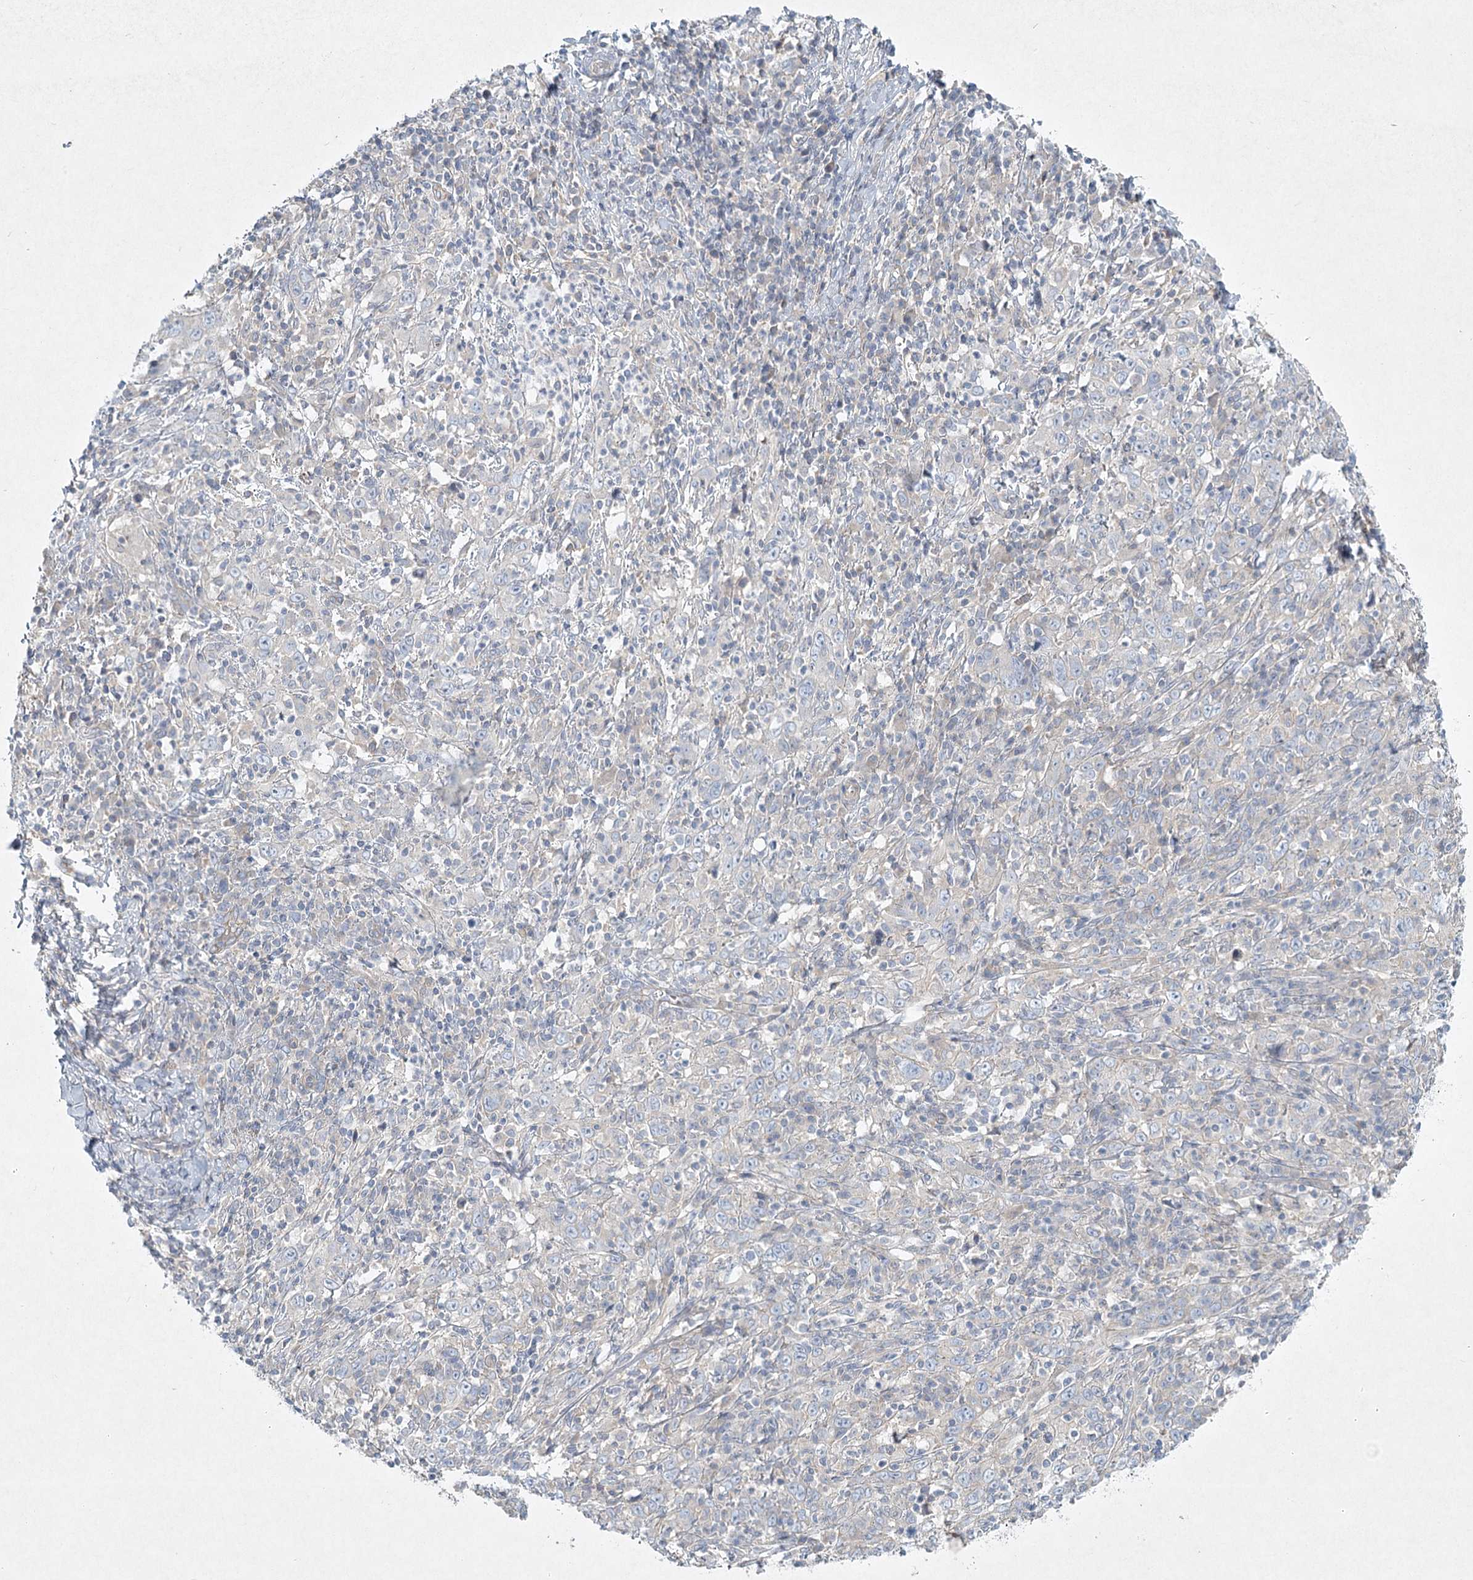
{"staining": {"intensity": "negative", "quantity": "none", "location": "none"}, "tissue": "cervical cancer", "cell_type": "Tumor cells", "image_type": "cancer", "snomed": [{"axis": "morphology", "description": "Squamous cell carcinoma, NOS"}, {"axis": "topography", "description": "Cervix"}], "caption": "Tumor cells show no significant protein expression in cervical cancer.", "gene": "DNMBP", "patient": {"sex": "female", "age": 46}}